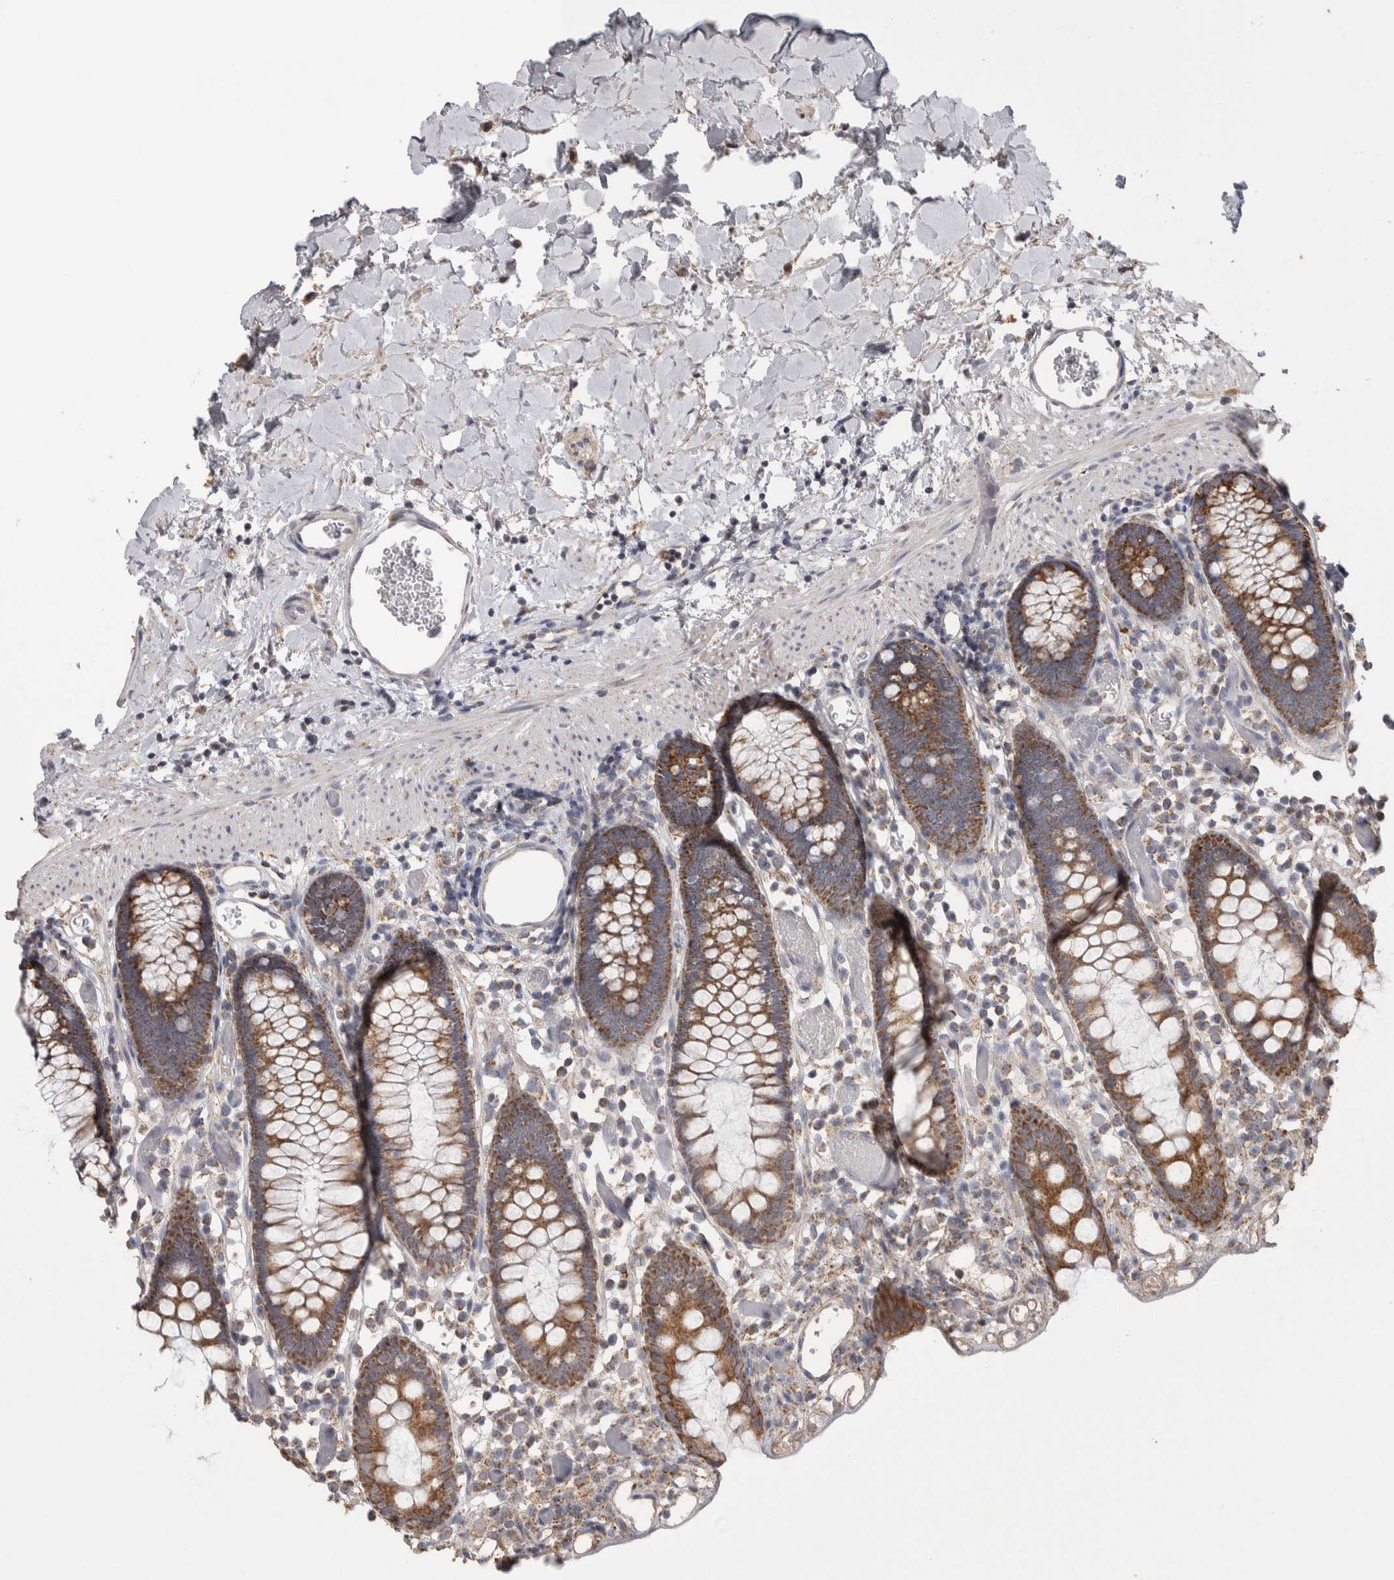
{"staining": {"intensity": "weak", "quantity": "25%-75%", "location": "cytoplasmic/membranous"}, "tissue": "colon", "cell_type": "Endothelial cells", "image_type": "normal", "snomed": [{"axis": "morphology", "description": "Normal tissue, NOS"}, {"axis": "topography", "description": "Colon"}], "caption": "A low amount of weak cytoplasmic/membranous positivity is identified in about 25%-75% of endothelial cells in normal colon.", "gene": "SCO1", "patient": {"sex": "male", "age": 14}}